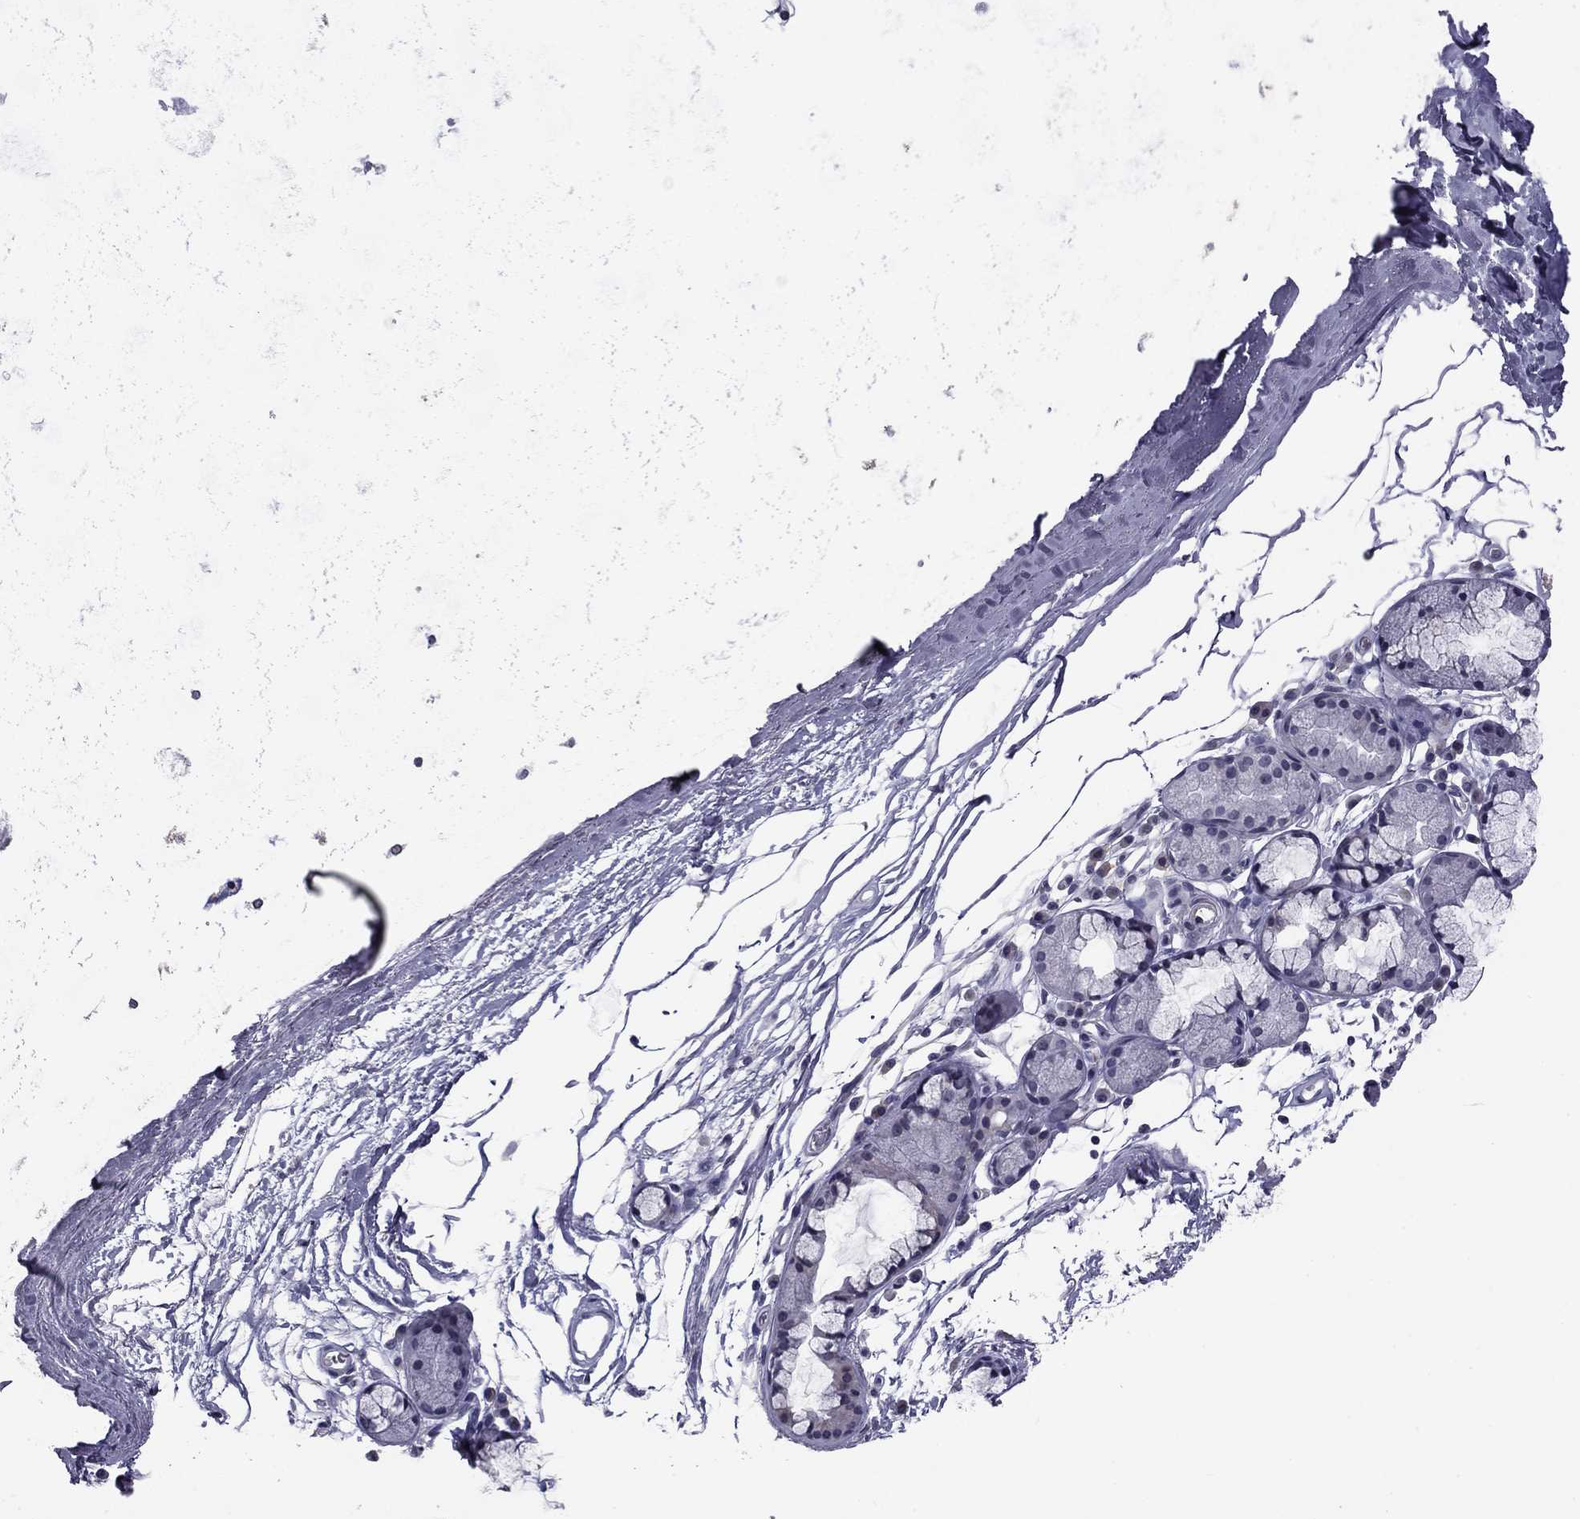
{"staining": {"intensity": "negative", "quantity": "none", "location": "none"}, "tissue": "adipose tissue", "cell_type": "Adipocytes", "image_type": "normal", "snomed": [{"axis": "morphology", "description": "Normal tissue, NOS"}, {"axis": "topography", "description": "Lymph node"}, {"axis": "topography", "description": "Bronchus"}], "caption": "A high-resolution image shows IHC staining of benign adipose tissue, which displays no significant staining in adipocytes.", "gene": "PRRT2", "patient": {"sex": "female", "age": 70}}